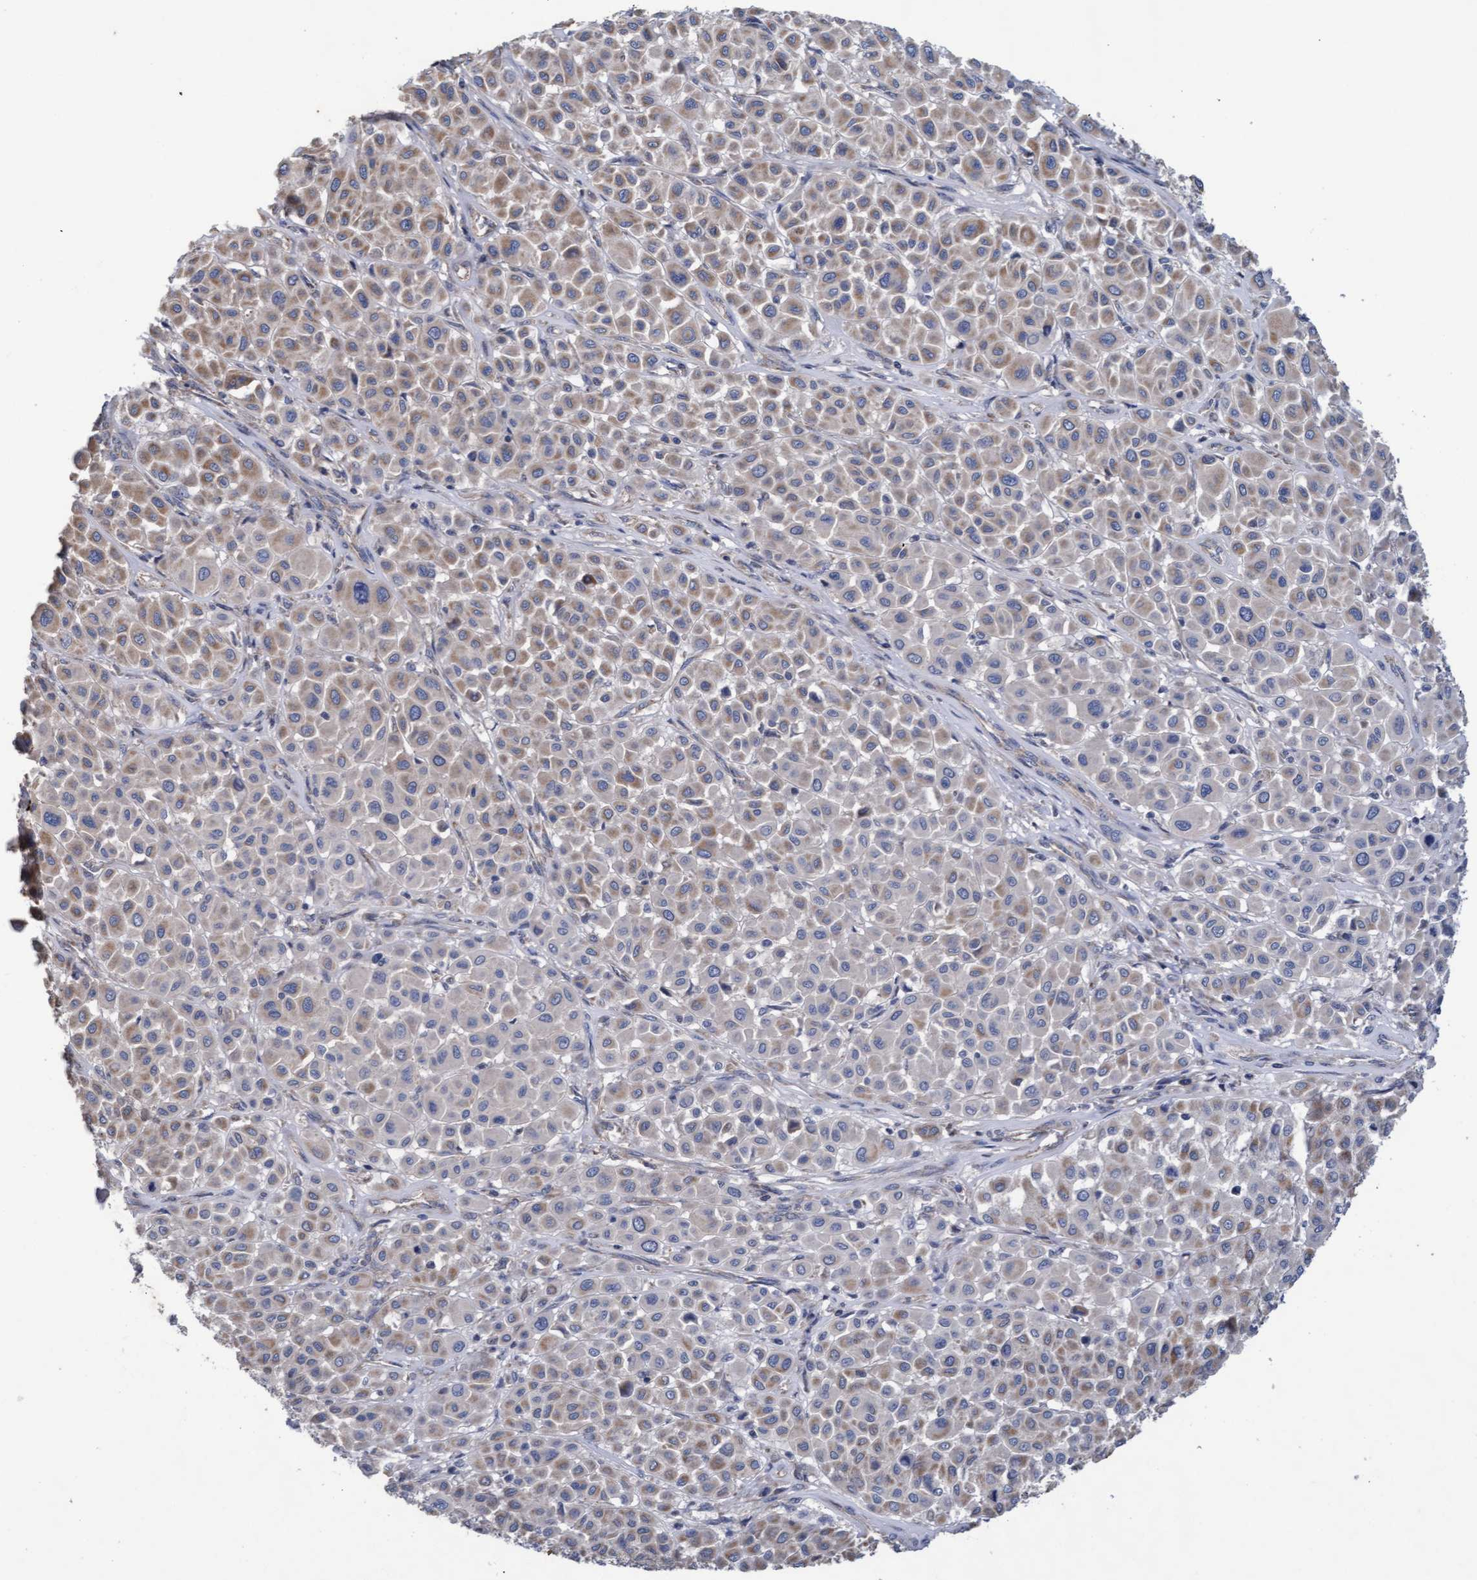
{"staining": {"intensity": "weak", "quantity": "25%-75%", "location": "cytoplasmic/membranous"}, "tissue": "melanoma", "cell_type": "Tumor cells", "image_type": "cancer", "snomed": [{"axis": "morphology", "description": "Malignant melanoma, Metastatic site"}, {"axis": "topography", "description": "Soft tissue"}], "caption": "Weak cytoplasmic/membranous positivity for a protein is seen in approximately 25%-75% of tumor cells of malignant melanoma (metastatic site) using IHC.", "gene": "MRPL38", "patient": {"sex": "male", "age": 41}}